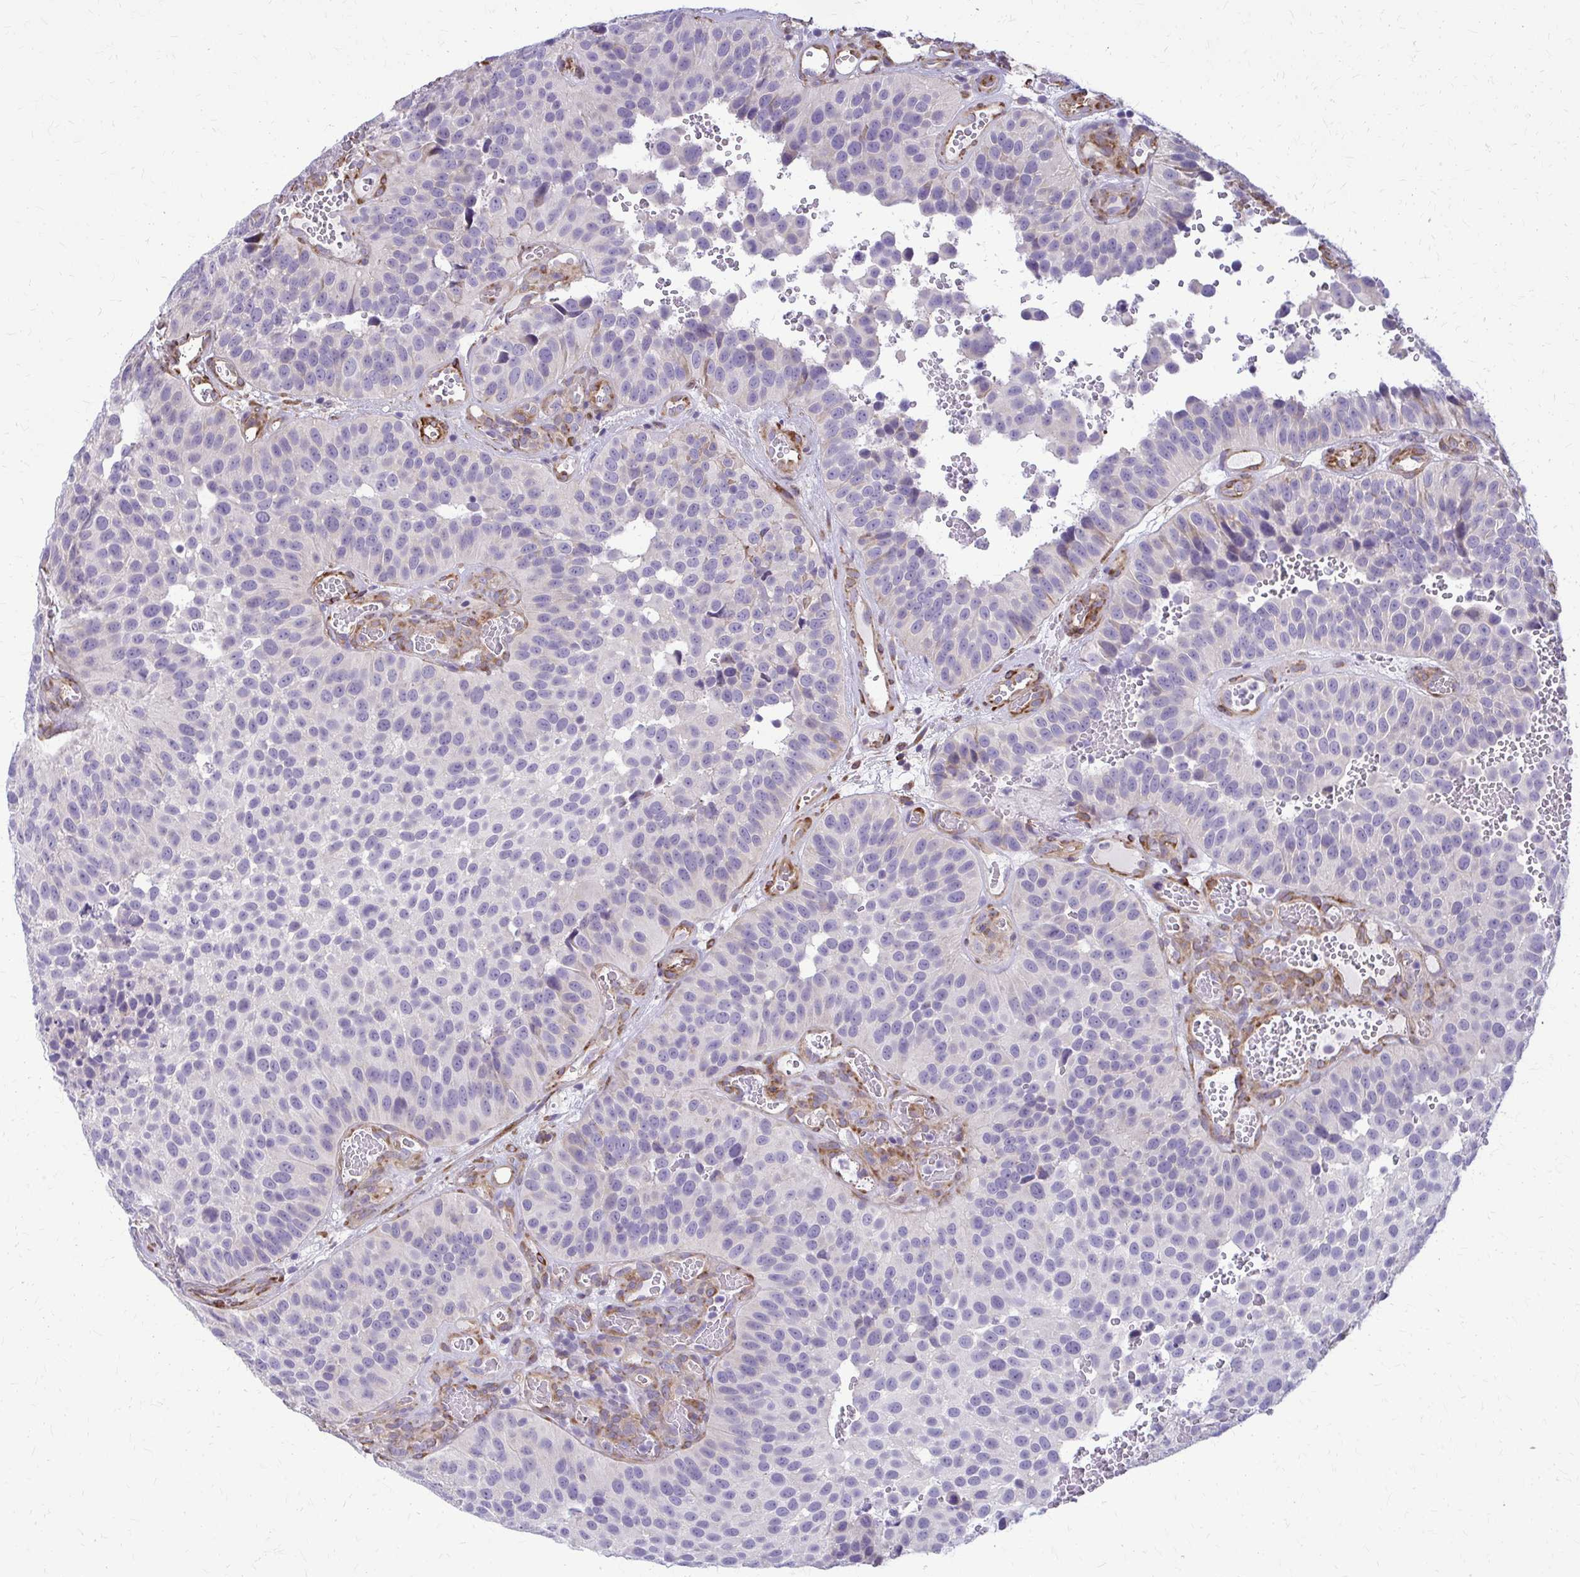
{"staining": {"intensity": "negative", "quantity": "none", "location": "none"}, "tissue": "urothelial cancer", "cell_type": "Tumor cells", "image_type": "cancer", "snomed": [{"axis": "morphology", "description": "Urothelial carcinoma, Low grade"}, {"axis": "topography", "description": "Urinary bladder"}], "caption": "The micrograph reveals no significant staining in tumor cells of urothelial cancer.", "gene": "DEPP1", "patient": {"sex": "male", "age": 76}}